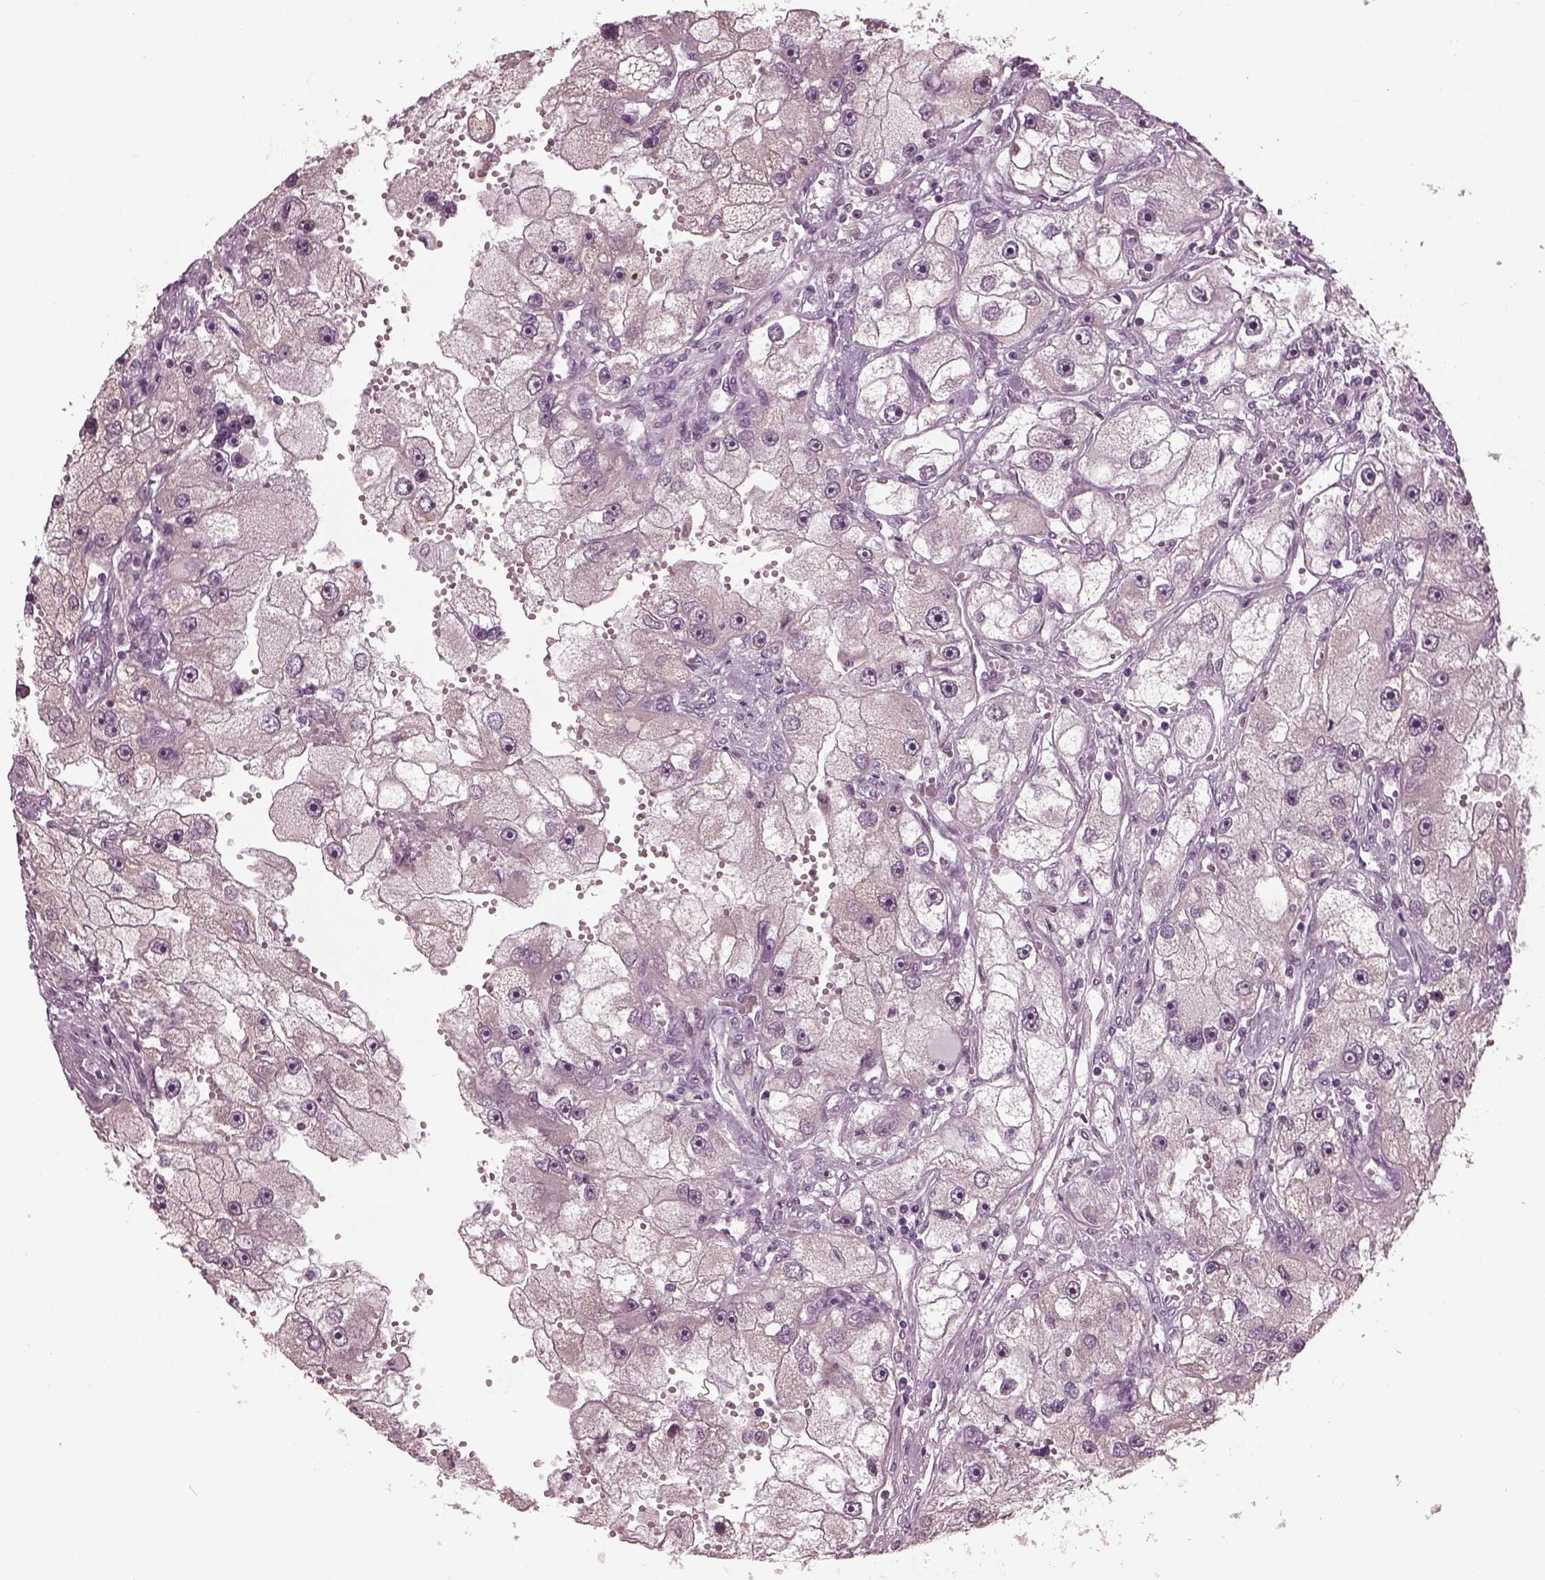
{"staining": {"intensity": "negative", "quantity": "none", "location": "none"}, "tissue": "renal cancer", "cell_type": "Tumor cells", "image_type": "cancer", "snomed": [{"axis": "morphology", "description": "Adenocarcinoma, NOS"}, {"axis": "topography", "description": "Kidney"}], "caption": "Immunohistochemistry (IHC) histopathology image of renal adenocarcinoma stained for a protein (brown), which displays no staining in tumor cells.", "gene": "CLCN4", "patient": {"sex": "male", "age": 63}}